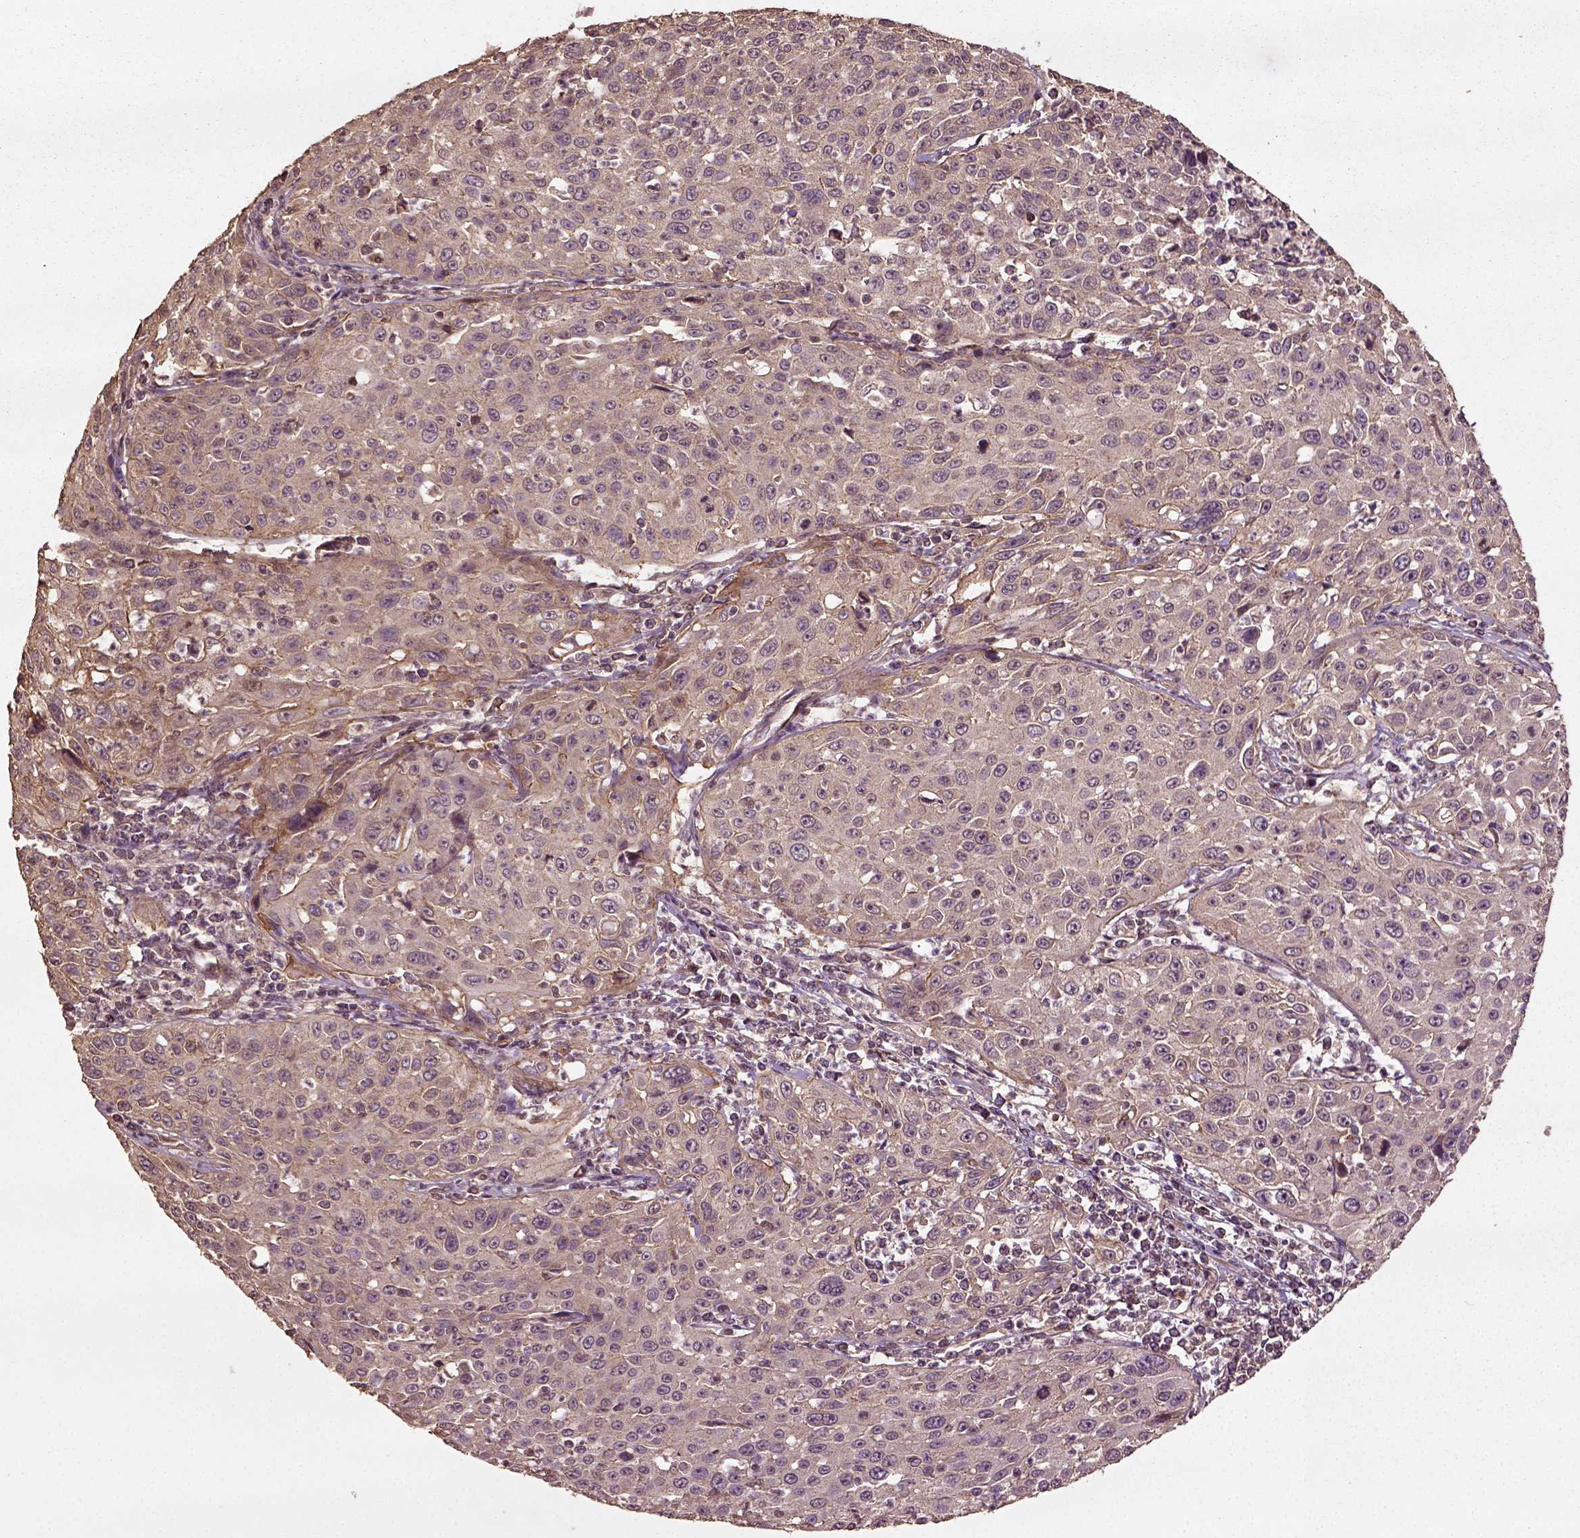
{"staining": {"intensity": "moderate", "quantity": "<25%", "location": "cytoplasmic/membranous"}, "tissue": "cervical cancer", "cell_type": "Tumor cells", "image_type": "cancer", "snomed": [{"axis": "morphology", "description": "Squamous cell carcinoma, NOS"}, {"axis": "topography", "description": "Cervix"}], "caption": "High-power microscopy captured an immunohistochemistry (IHC) image of squamous cell carcinoma (cervical), revealing moderate cytoplasmic/membranous staining in approximately <25% of tumor cells.", "gene": "ERV3-1", "patient": {"sex": "female", "age": 26}}